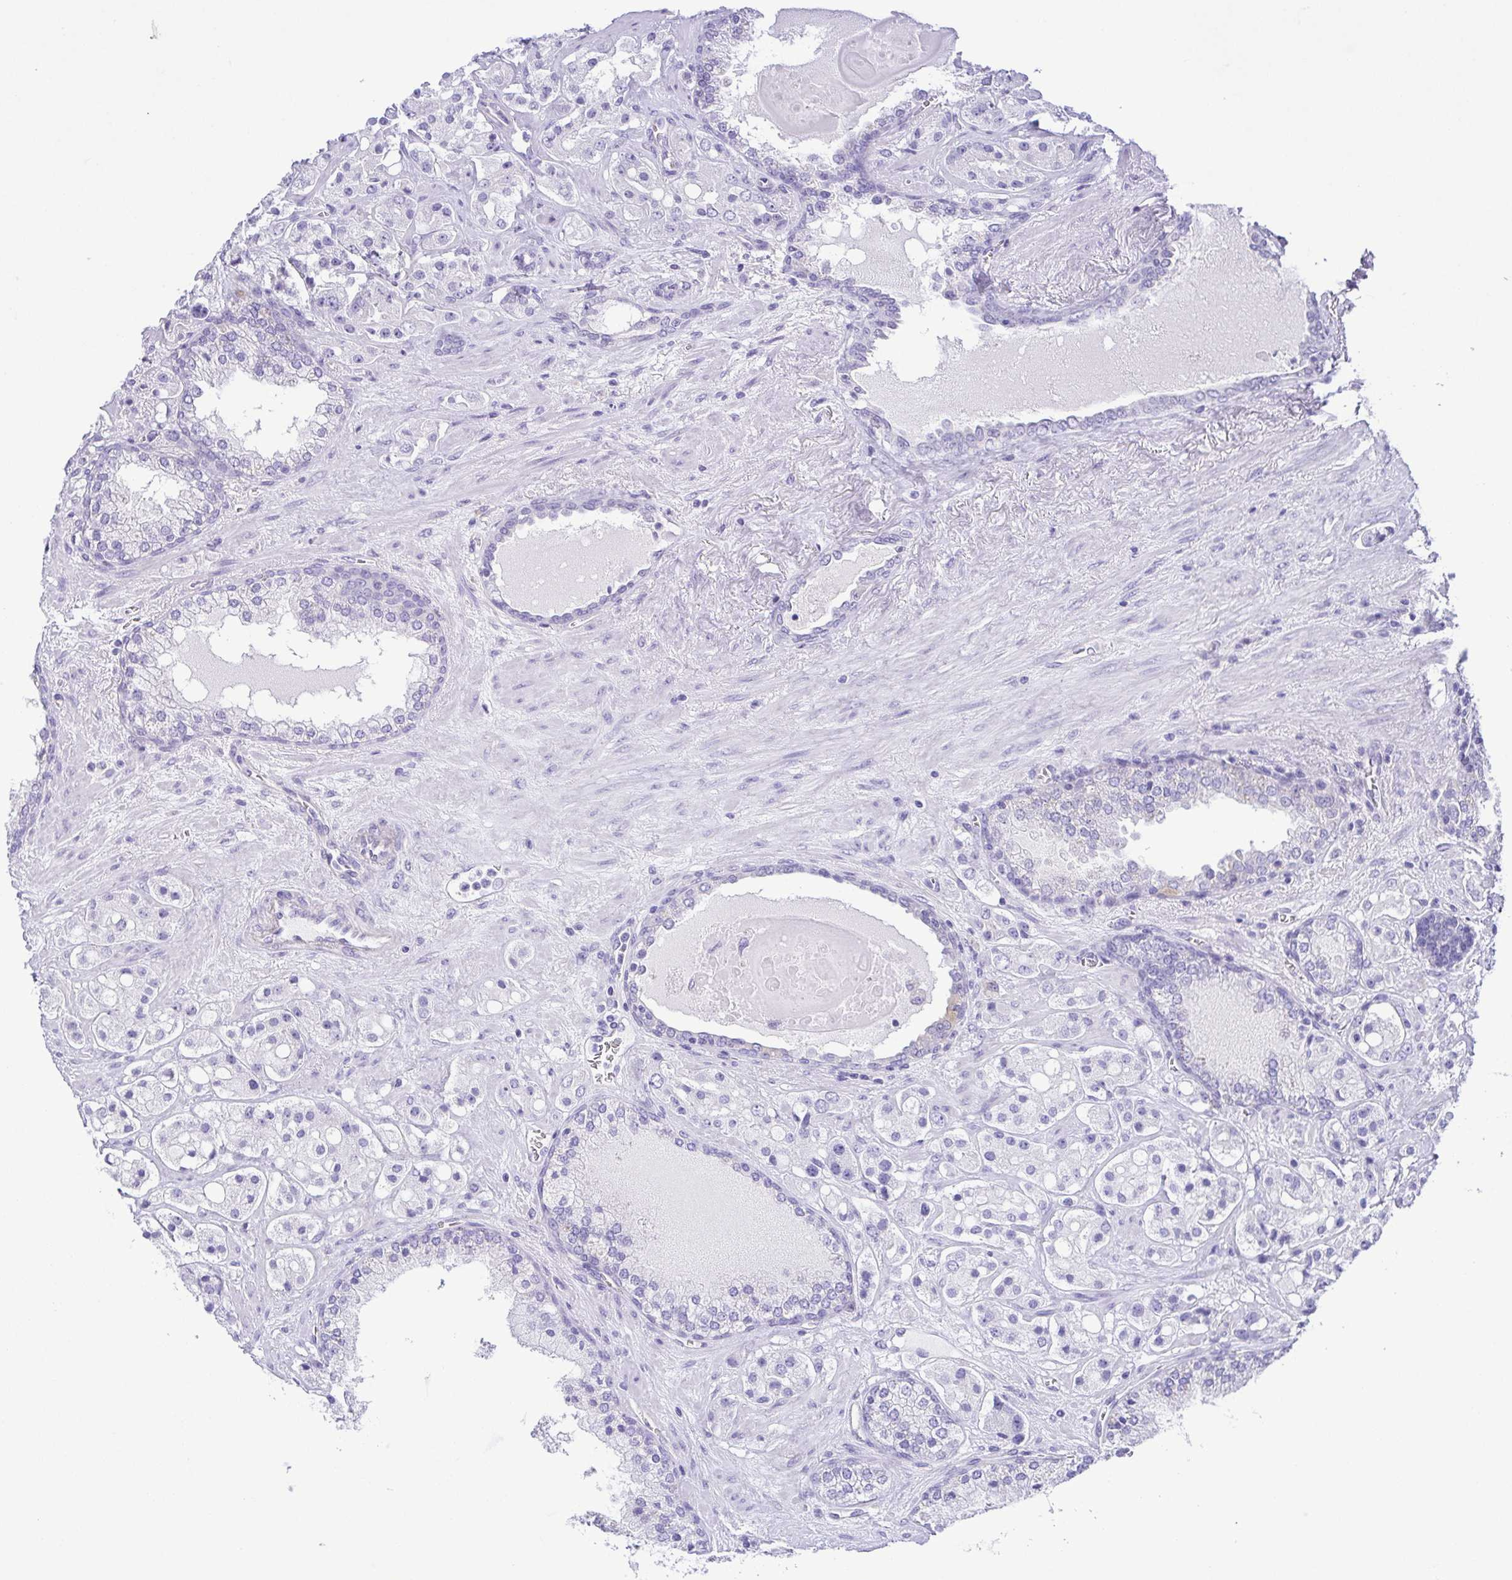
{"staining": {"intensity": "negative", "quantity": "none", "location": "none"}, "tissue": "prostate cancer", "cell_type": "Tumor cells", "image_type": "cancer", "snomed": [{"axis": "morphology", "description": "Adenocarcinoma, High grade"}, {"axis": "topography", "description": "Prostate"}], "caption": "The immunohistochemistry (IHC) image has no significant staining in tumor cells of high-grade adenocarcinoma (prostate) tissue.", "gene": "EPB42", "patient": {"sex": "male", "age": 67}}